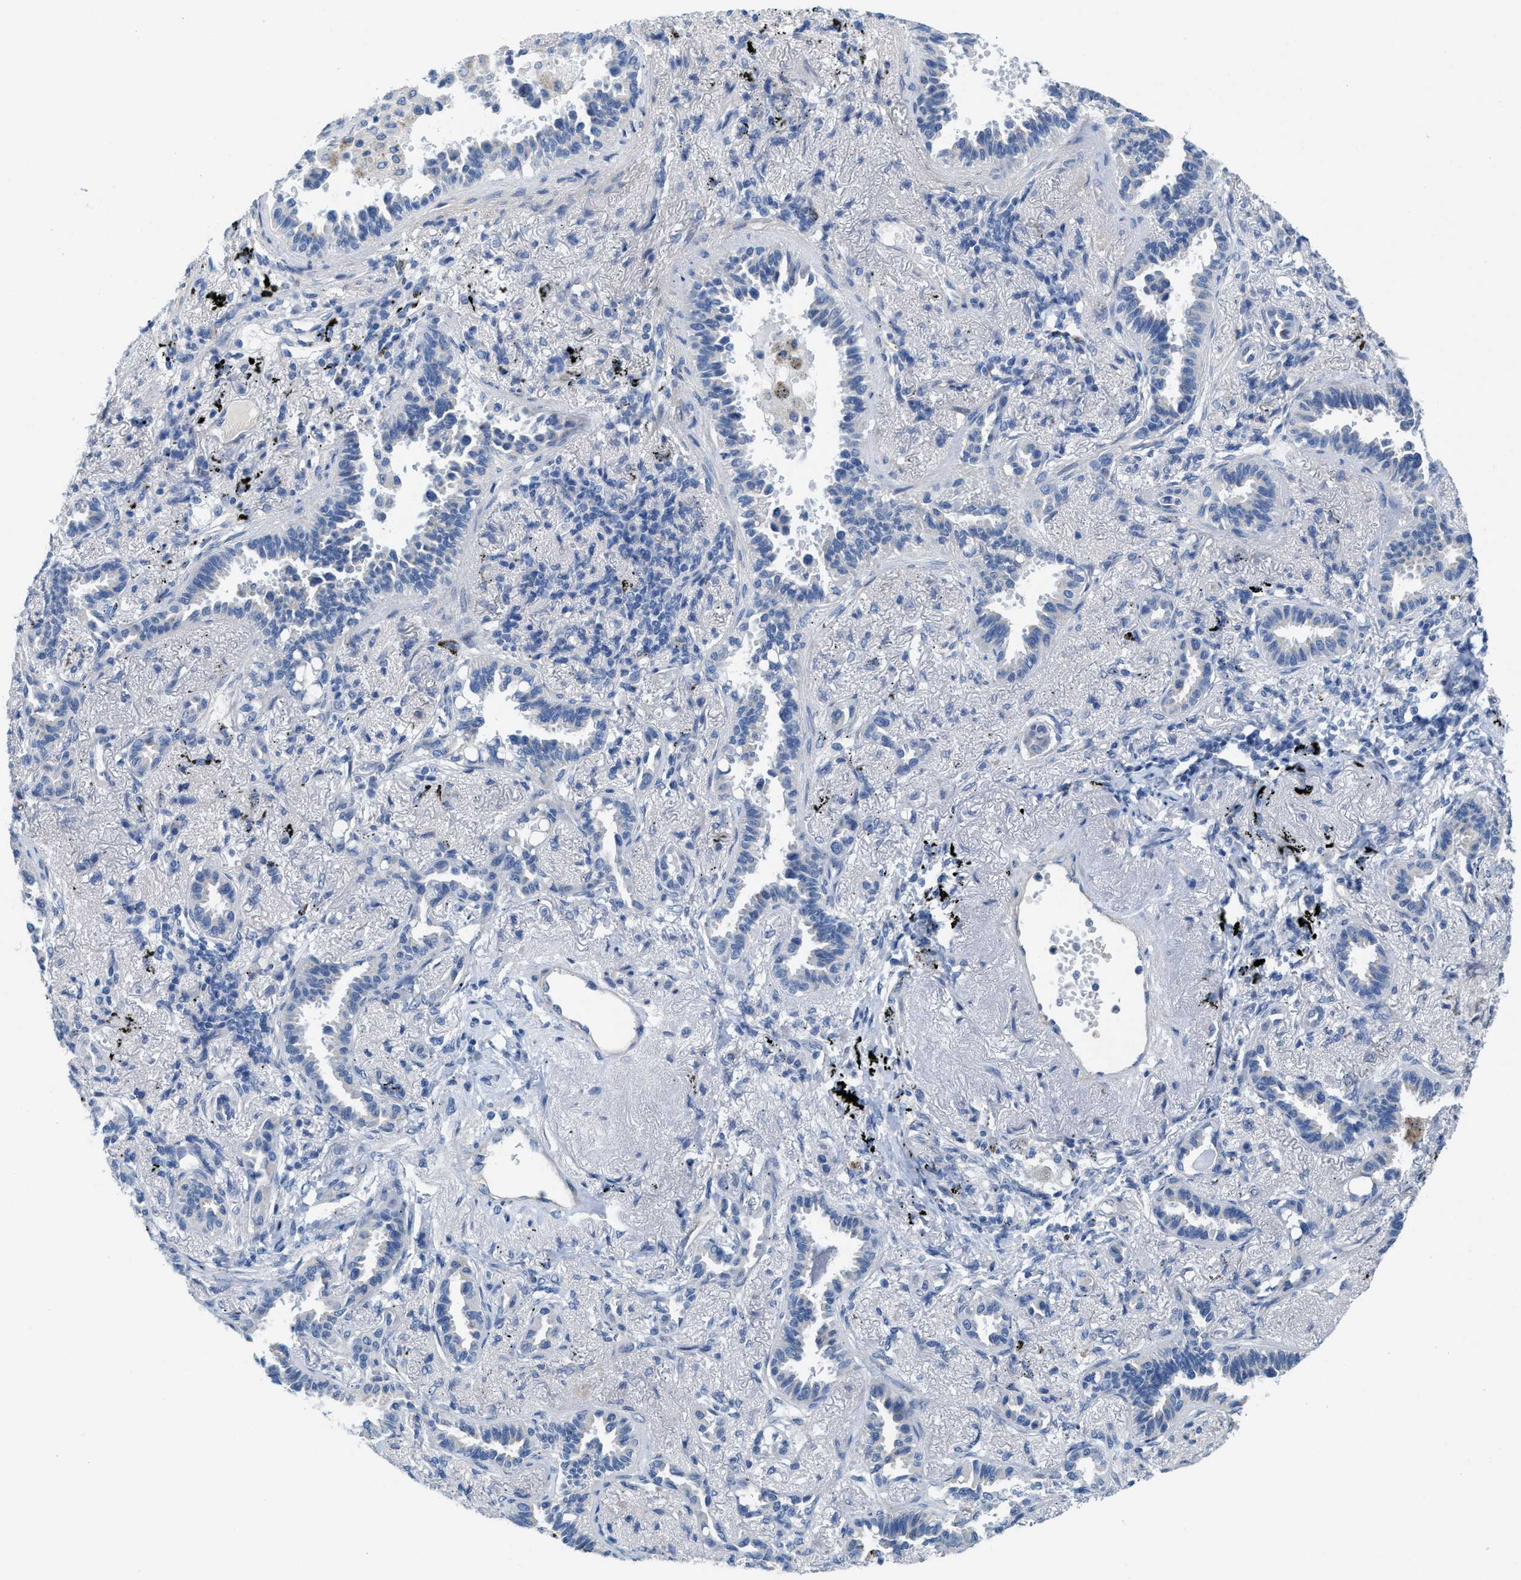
{"staining": {"intensity": "negative", "quantity": "none", "location": "none"}, "tissue": "lung cancer", "cell_type": "Tumor cells", "image_type": "cancer", "snomed": [{"axis": "morphology", "description": "Adenocarcinoma, NOS"}, {"axis": "topography", "description": "Lung"}], "caption": "A high-resolution histopathology image shows immunohistochemistry (IHC) staining of lung cancer, which reveals no significant staining in tumor cells.", "gene": "CPA2", "patient": {"sex": "male", "age": 59}}